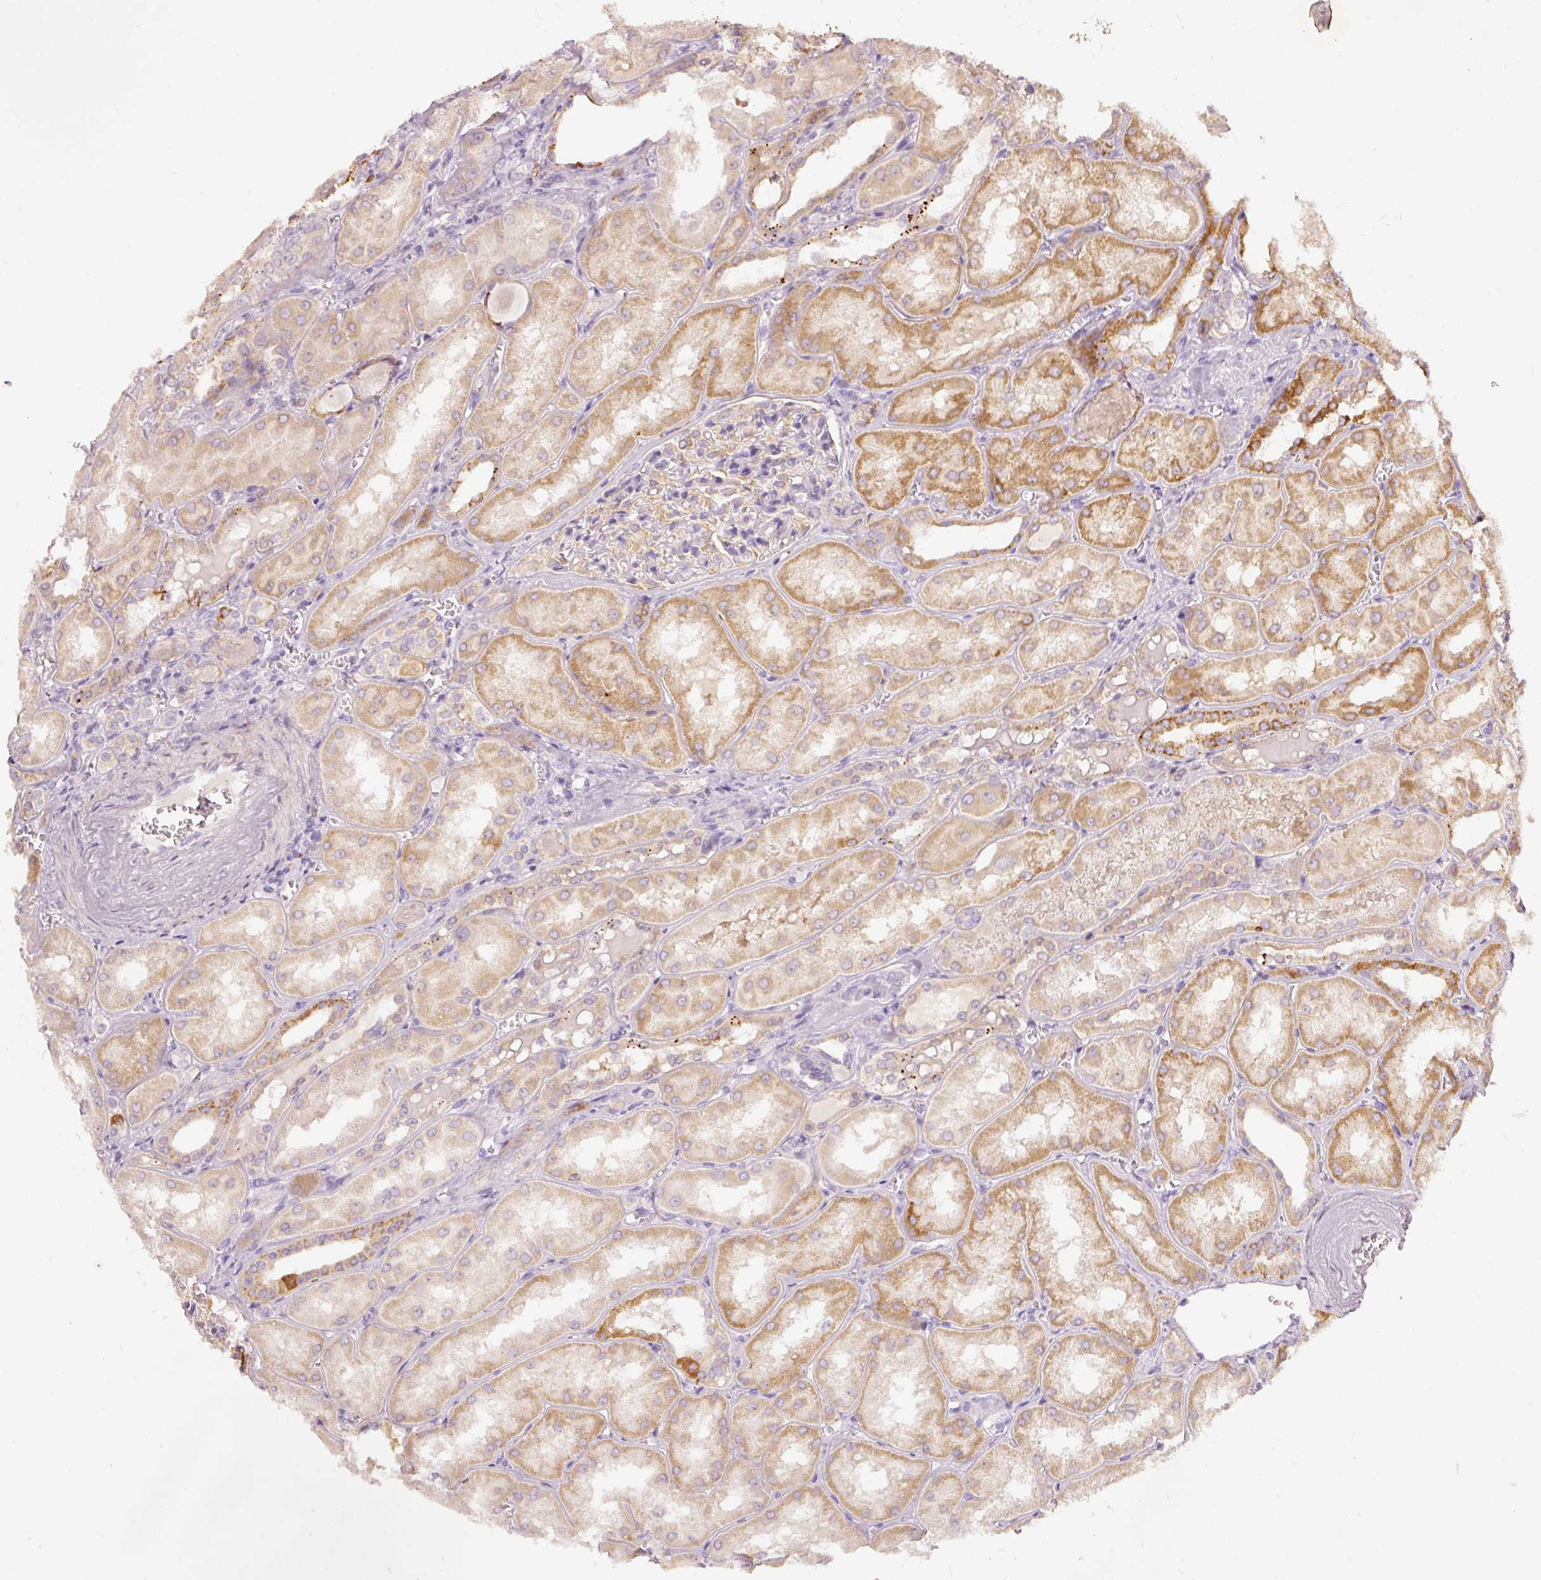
{"staining": {"intensity": "weak", "quantity": "<25%", "location": "cytoplasmic/membranous"}, "tissue": "kidney", "cell_type": "Cells in glomeruli", "image_type": "normal", "snomed": [{"axis": "morphology", "description": "Normal tissue, NOS"}, {"axis": "topography", "description": "Kidney"}], "caption": "Protein analysis of benign kidney displays no significant staining in cells in glomeruli.", "gene": "MTHFD2", "patient": {"sex": "male", "age": 61}}